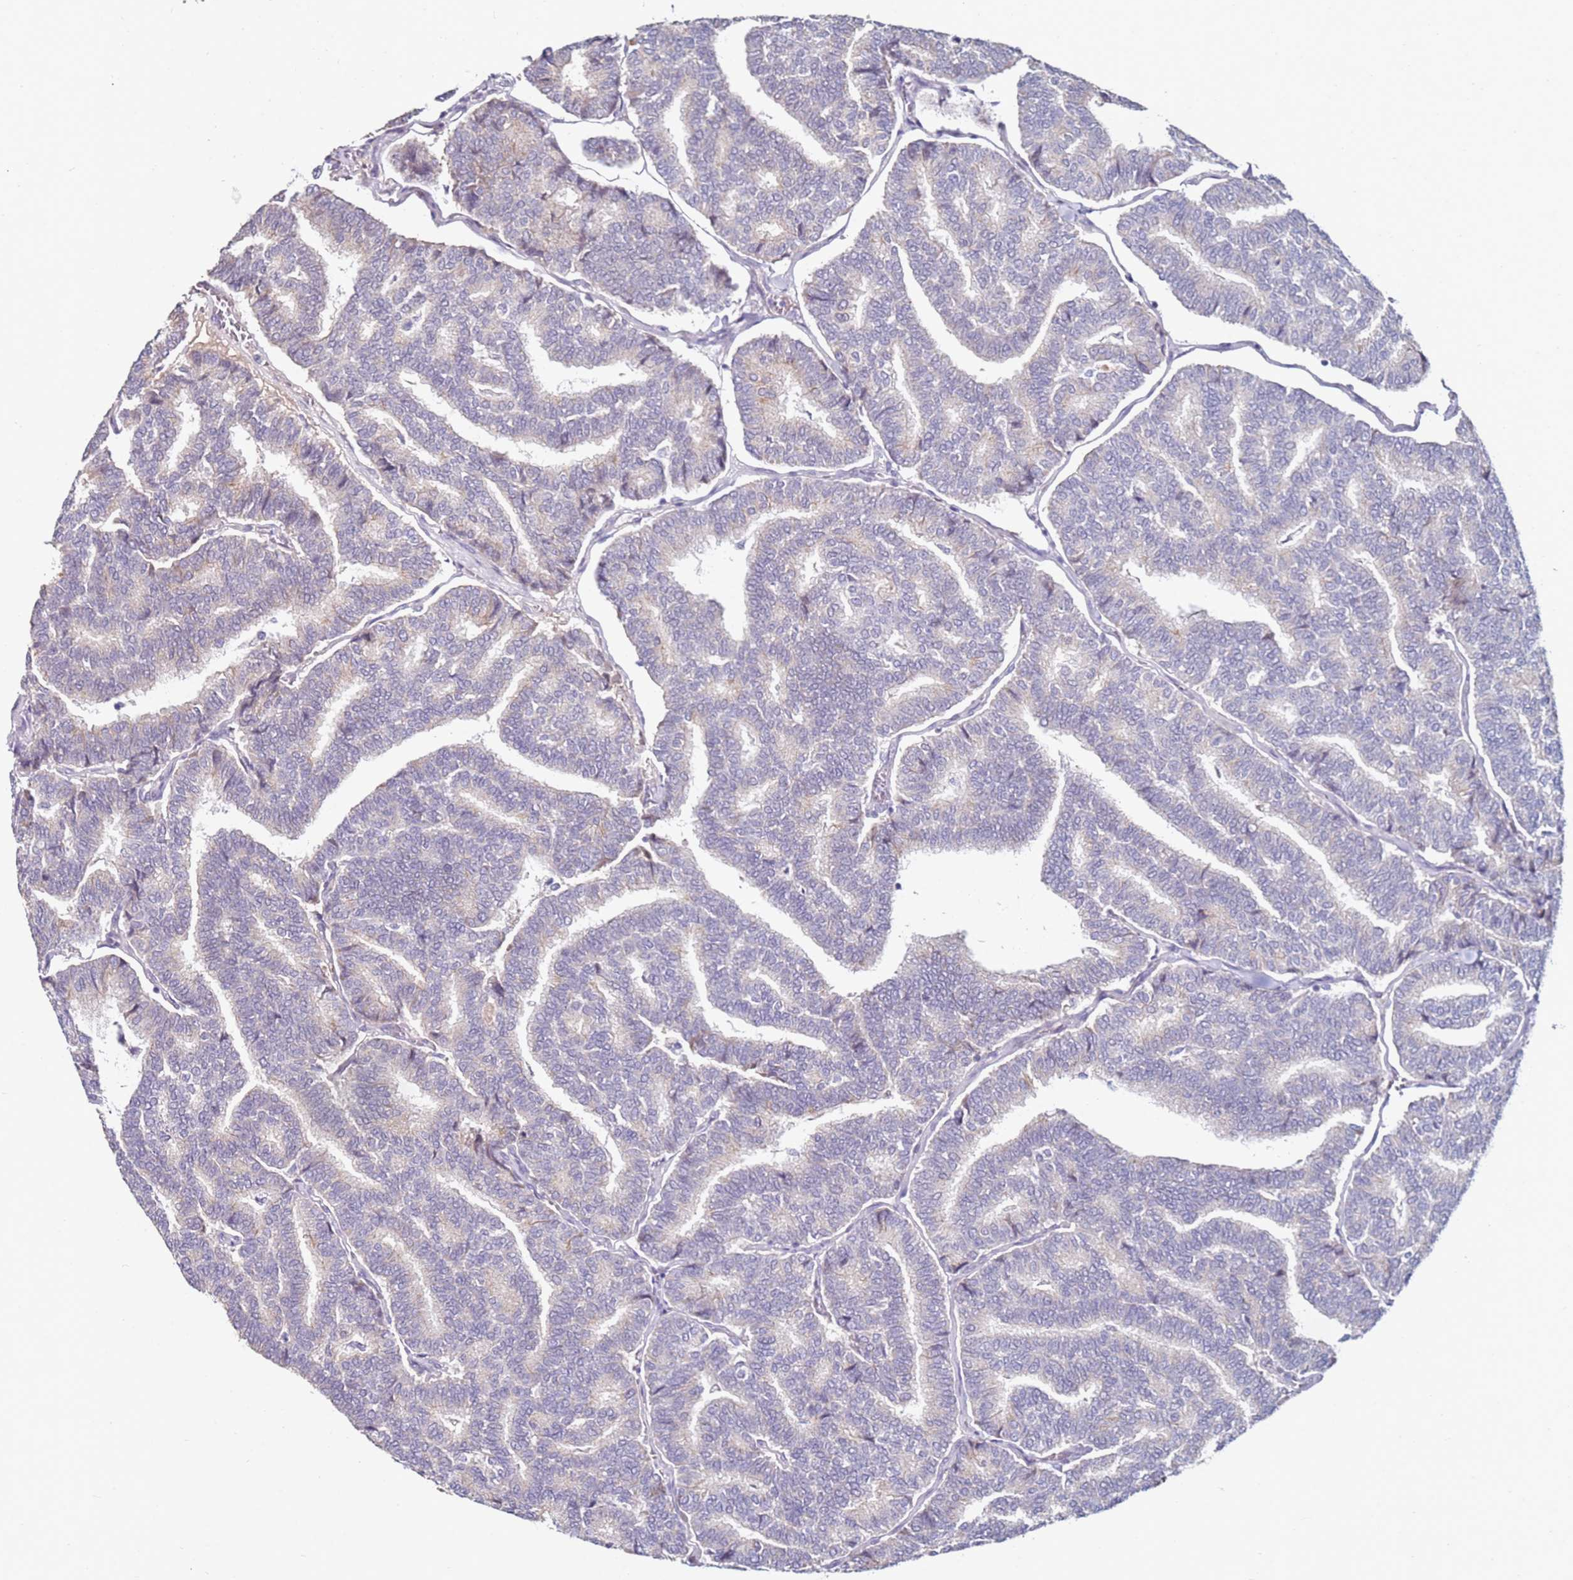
{"staining": {"intensity": "negative", "quantity": "none", "location": "none"}, "tissue": "thyroid cancer", "cell_type": "Tumor cells", "image_type": "cancer", "snomed": [{"axis": "morphology", "description": "Papillary adenocarcinoma, NOS"}, {"axis": "topography", "description": "Thyroid gland"}], "caption": "Immunohistochemistry histopathology image of neoplastic tissue: human thyroid papillary adenocarcinoma stained with DAB shows no significant protein positivity in tumor cells.", "gene": "RARS2", "patient": {"sex": "female", "age": 35}}